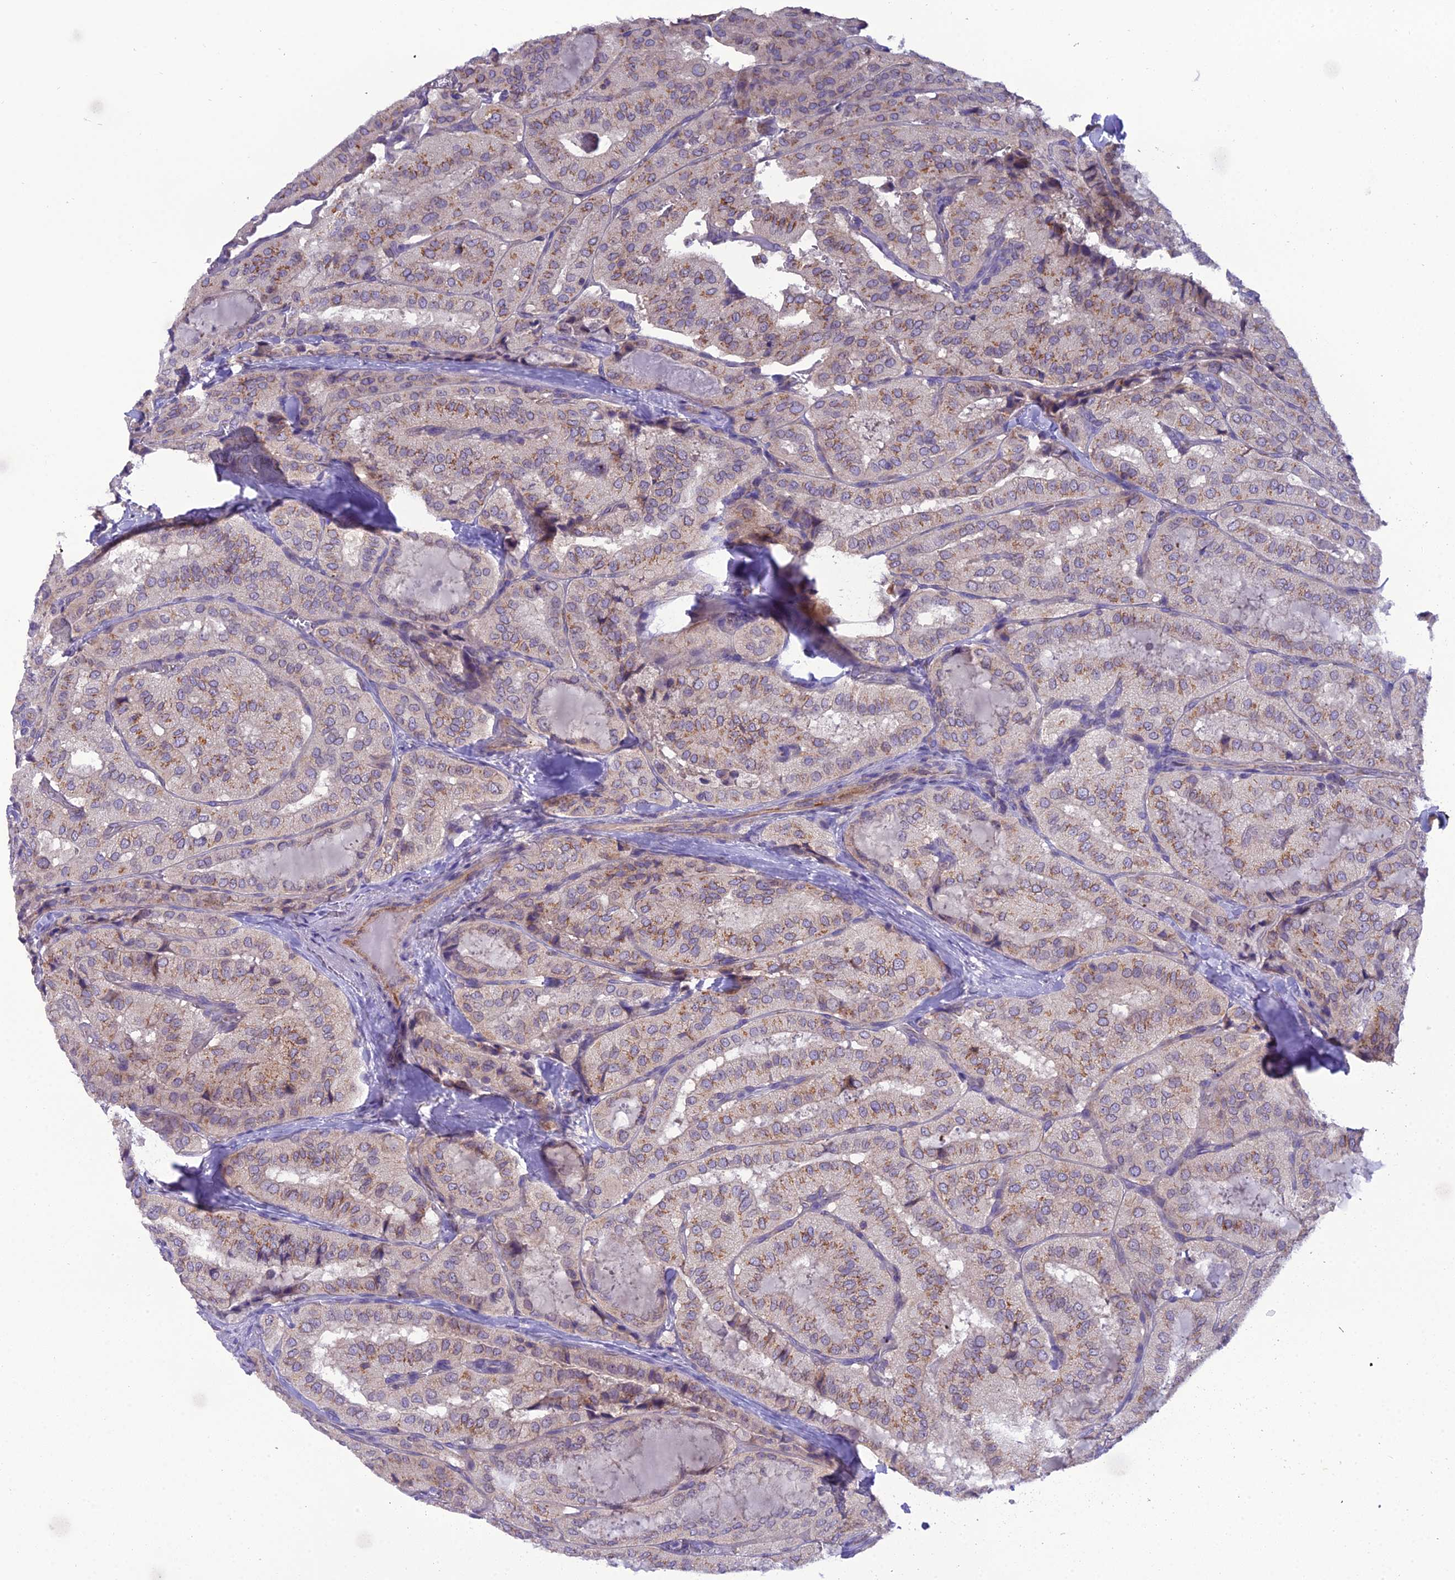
{"staining": {"intensity": "weak", "quantity": "25%-75%", "location": "cytoplasmic/membranous"}, "tissue": "thyroid cancer", "cell_type": "Tumor cells", "image_type": "cancer", "snomed": [{"axis": "morphology", "description": "Normal tissue, NOS"}, {"axis": "morphology", "description": "Papillary adenocarcinoma, NOS"}, {"axis": "topography", "description": "Thyroid gland"}], "caption": "Protein staining of thyroid cancer (papillary adenocarcinoma) tissue exhibits weak cytoplasmic/membranous positivity in about 25%-75% of tumor cells. (DAB (3,3'-diaminobenzidine) IHC, brown staining for protein, blue staining for nuclei).", "gene": "GOLPH3", "patient": {"sex": "female", "age": 59}}